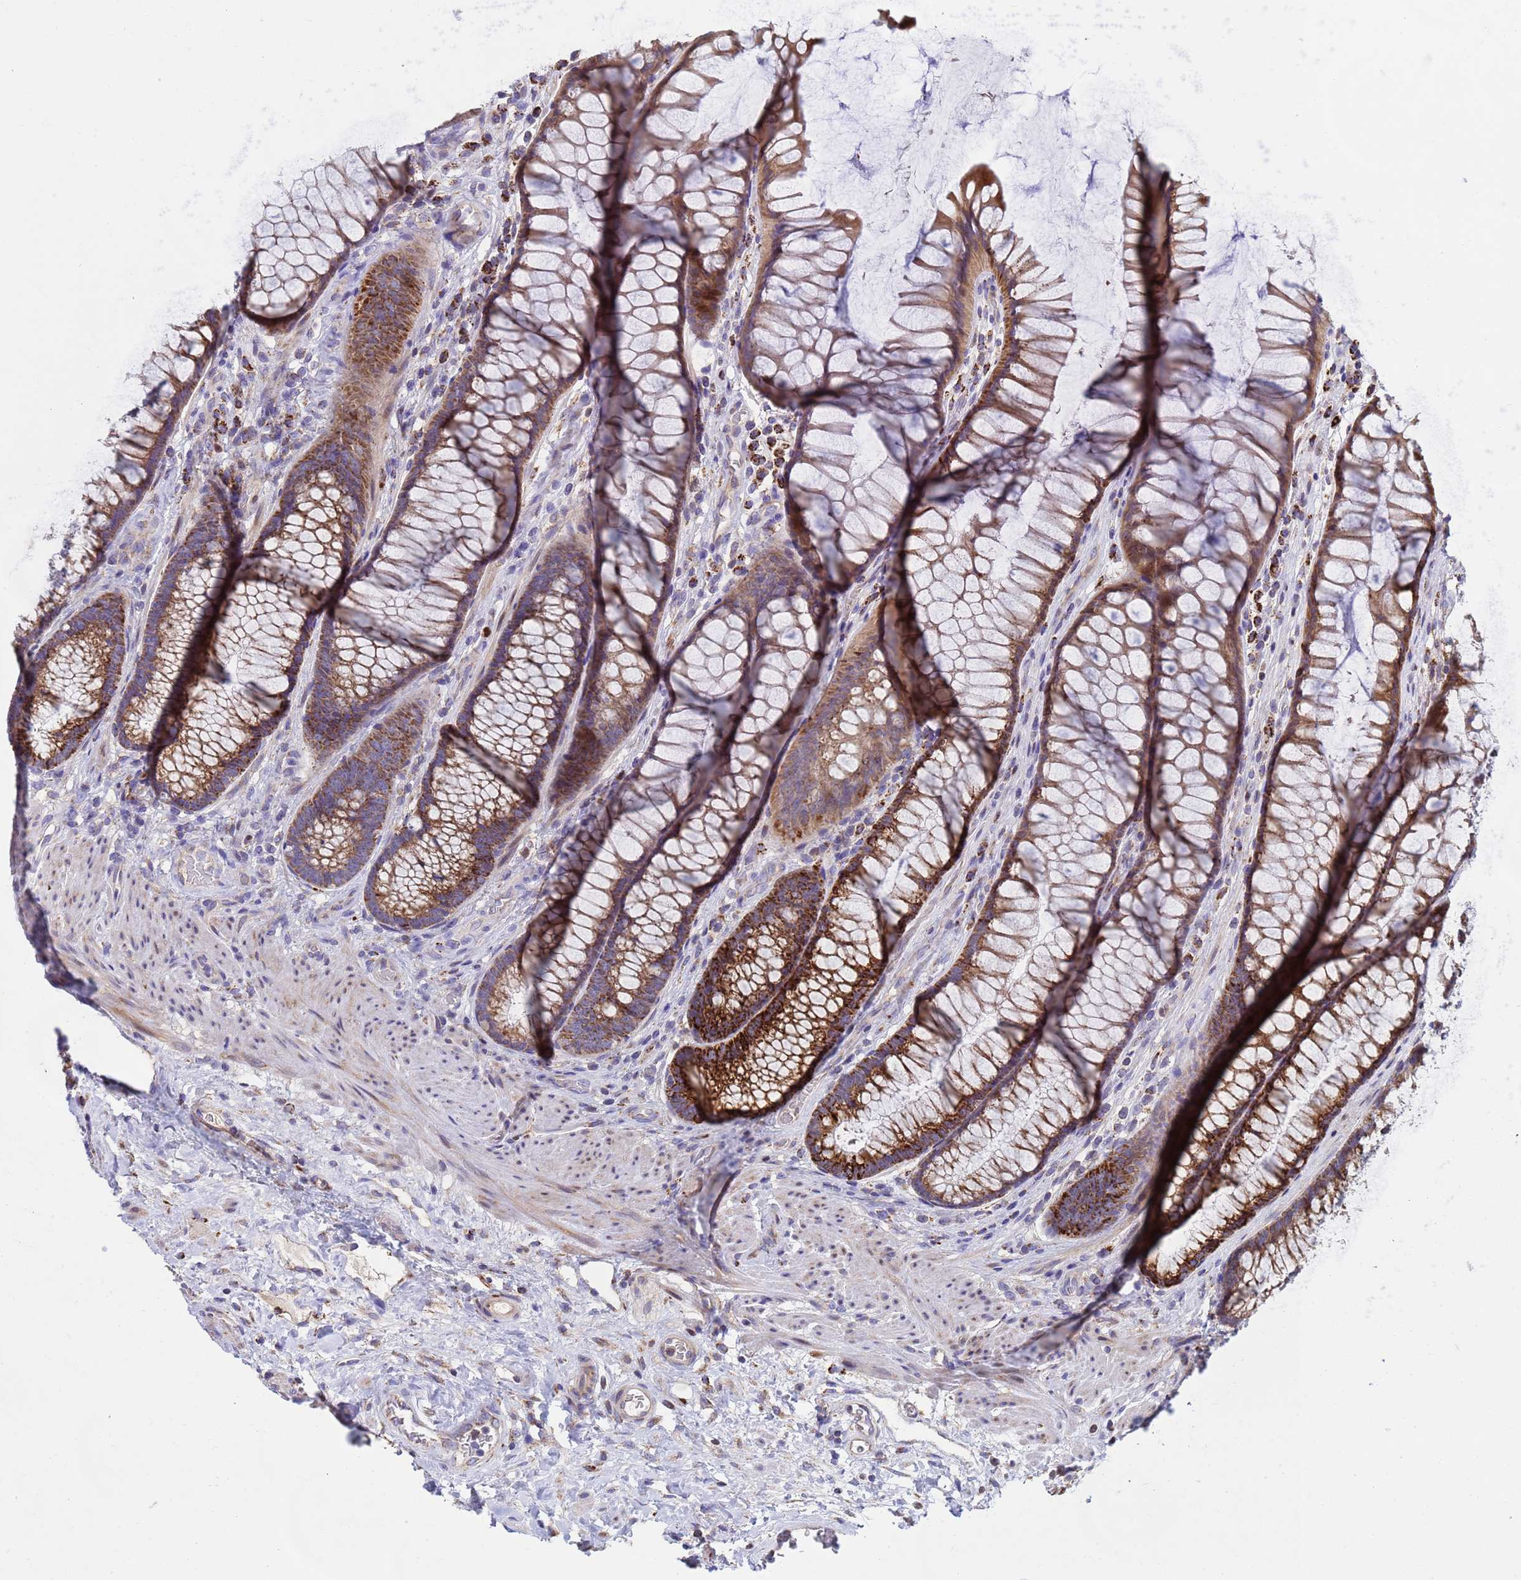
{"staining": {"intensity": "weak", "quantity": ">75%", "location": "cytoplasmic/membranous"}, "tissue": "colon", "cell_type": "Endothelial cells", "image_type": "normal", "snomed": [{"axis": "morphology", "description": "Normal tissue, NOS"}, {"axis": "topography", "description": "Colon"}], "caption": "Weak cytoplasmic/membranous expression is present in approximately >75% of endothelial cells in benign colon.", "gene": "TUBGCP3", "patient": {"sex": "female", "age": 82}}